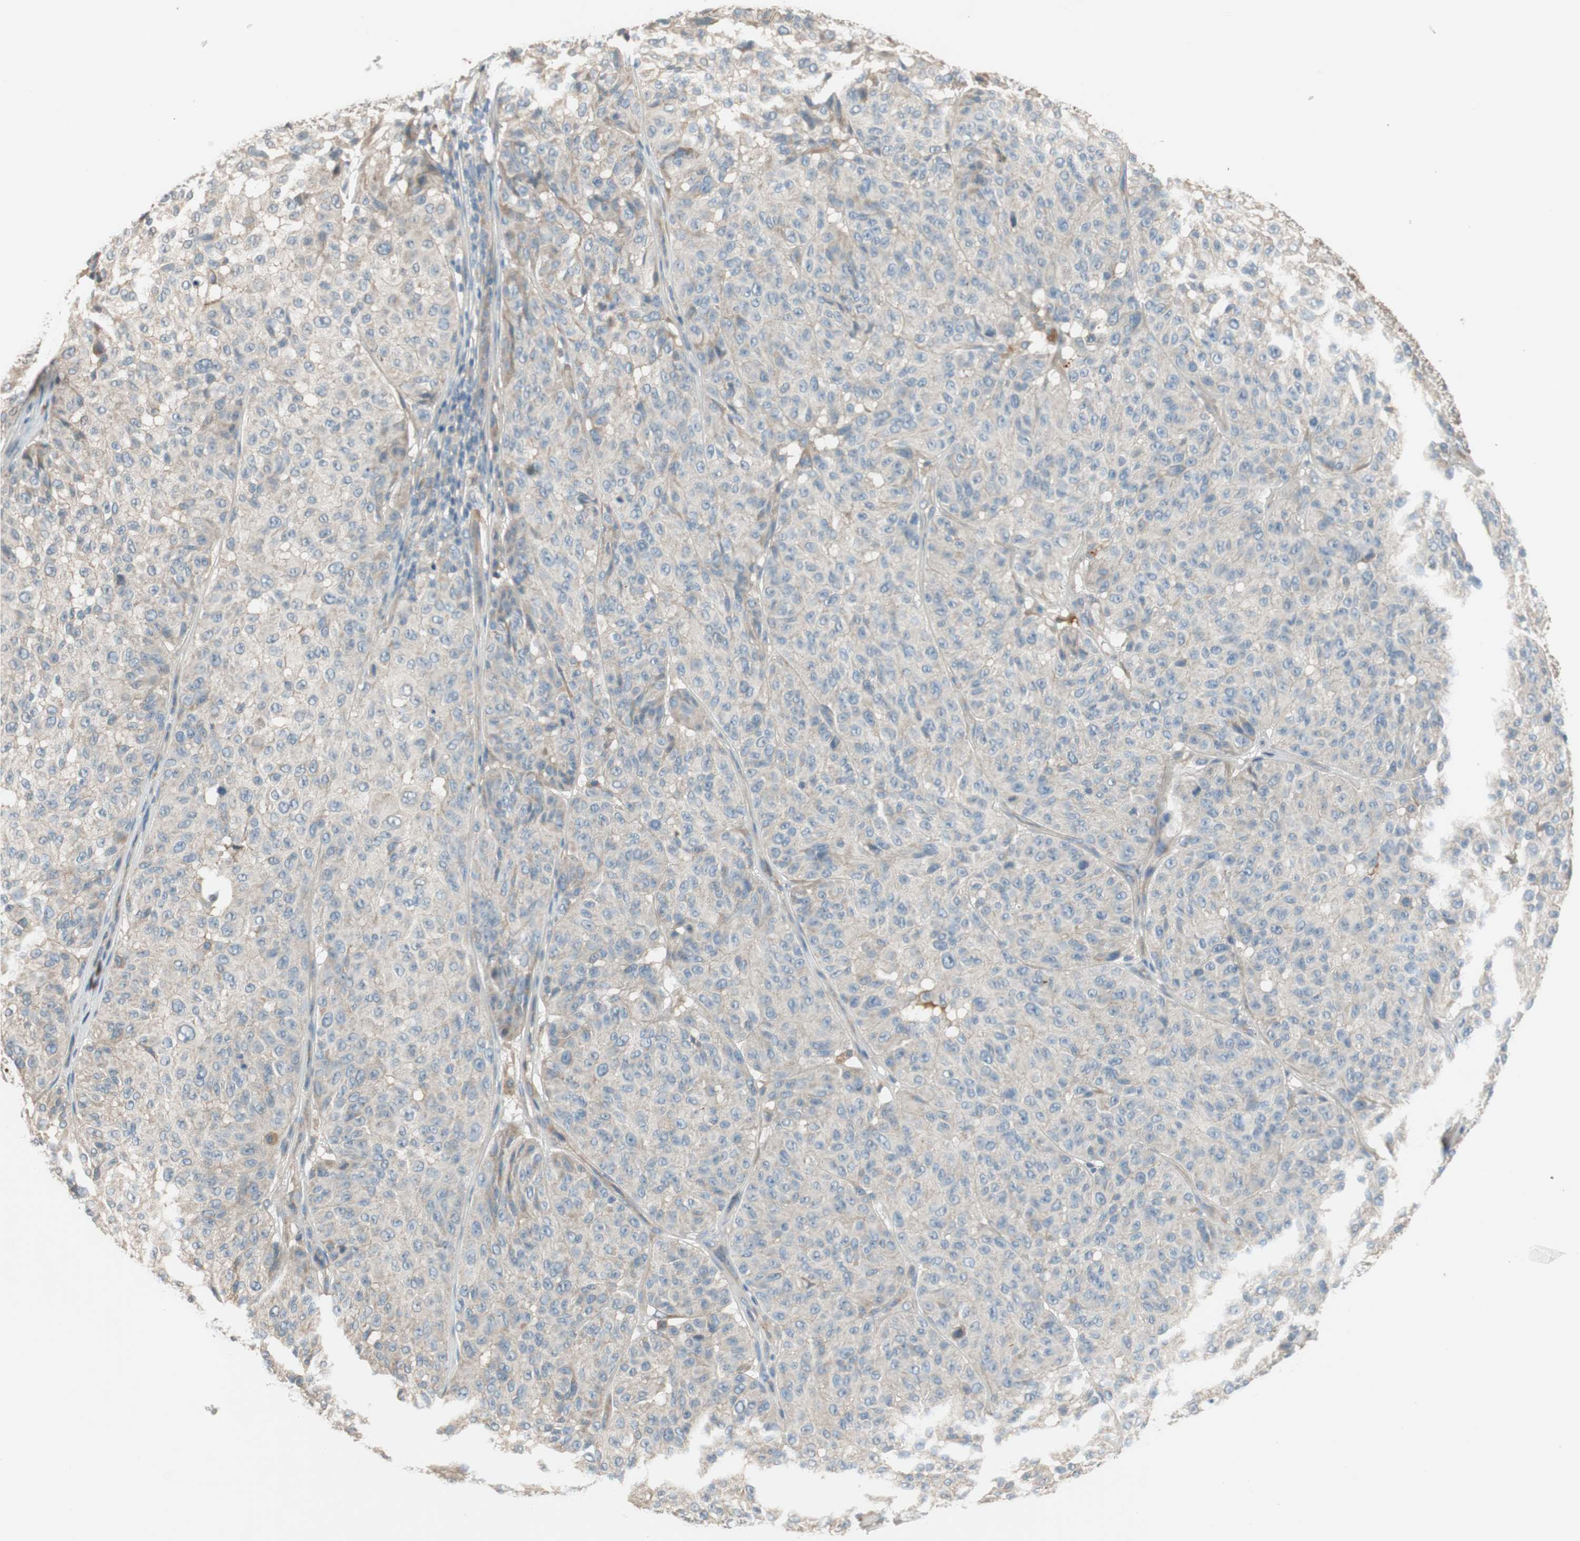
{"staining": {"intensity": "negative", "quantity": "none", "location": "none"}, "tissue": "melanoma", "cell_type": "Tumor cells", "image_type": "cancer", "snomed": [{"axis": "morphology", "description": "Malignant melanoma, NOS"}, {"axis": "topography", "description": "Skin"}], "caption": "IHC micrograph of human malignant melanoma stained for a protein (brown), which demonstrates no expression in tumor cells.", "gene": "C4A", "patient": {"sex": "female", "age": 46}}